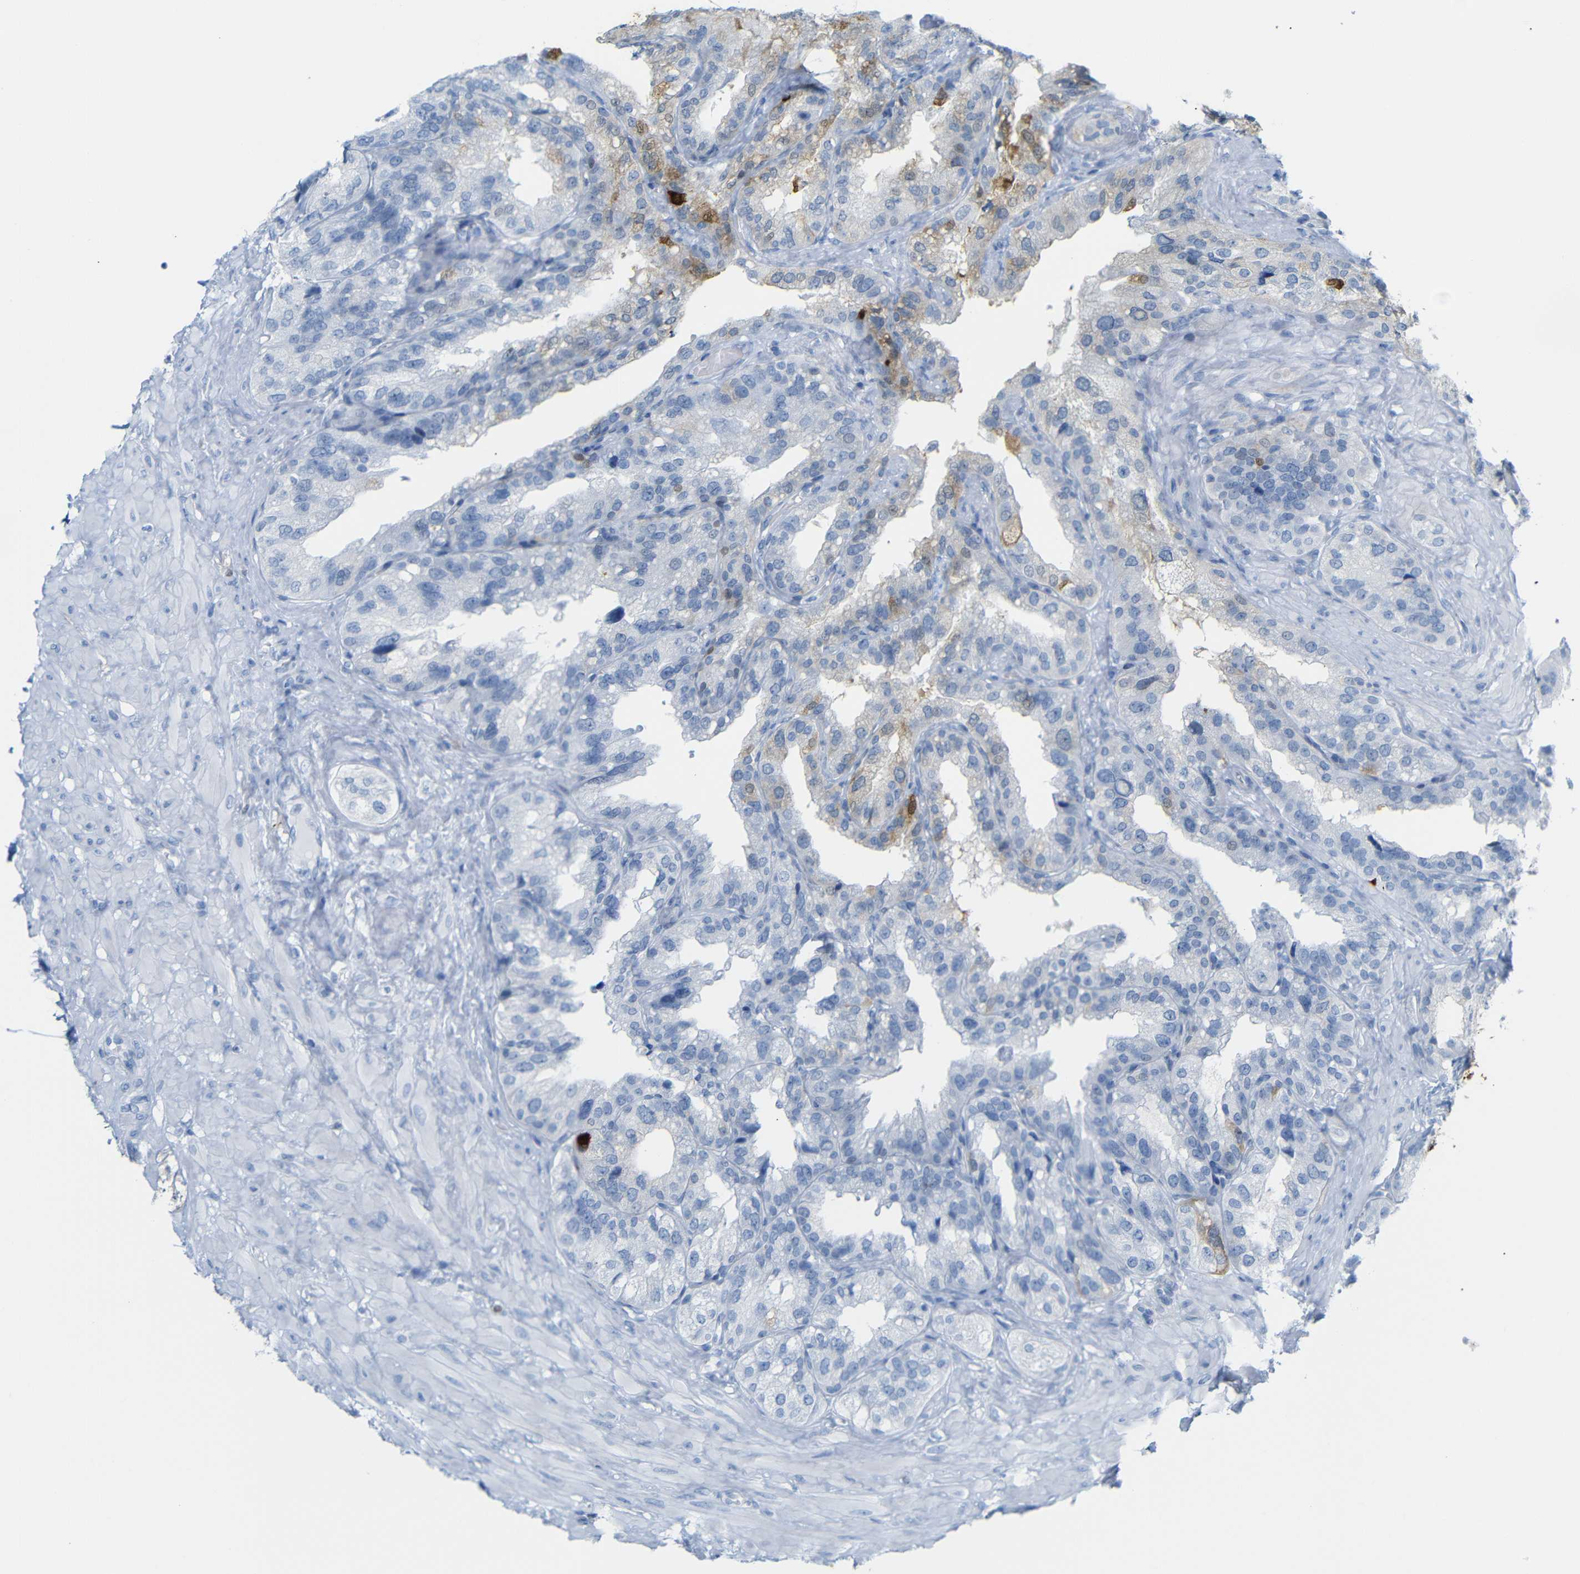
{"staining": {"intensity": "moderate", "quantity": "<25%", "location": "cytoplasmic/membranous"}, "tissue": "seminal vesicle", "cell_type": "Glandular cells", "image_type": "normal", "snomed": [{"axis": "morphology", "description": "Normal tissue, NOS"}, {"axis": "topography", "description": "Seminal veicle"}], "caption": "This histopathology image displays normal seminal vesicle stained with immunohistochemistry to label a protein in brown. The cytoplasmic/membranous of glandular cells show moderate positivity for the protein. Nuclei are counter-stained blue.", "gene": "MT1A", "patient": {"sex": "male", "age": 68}}